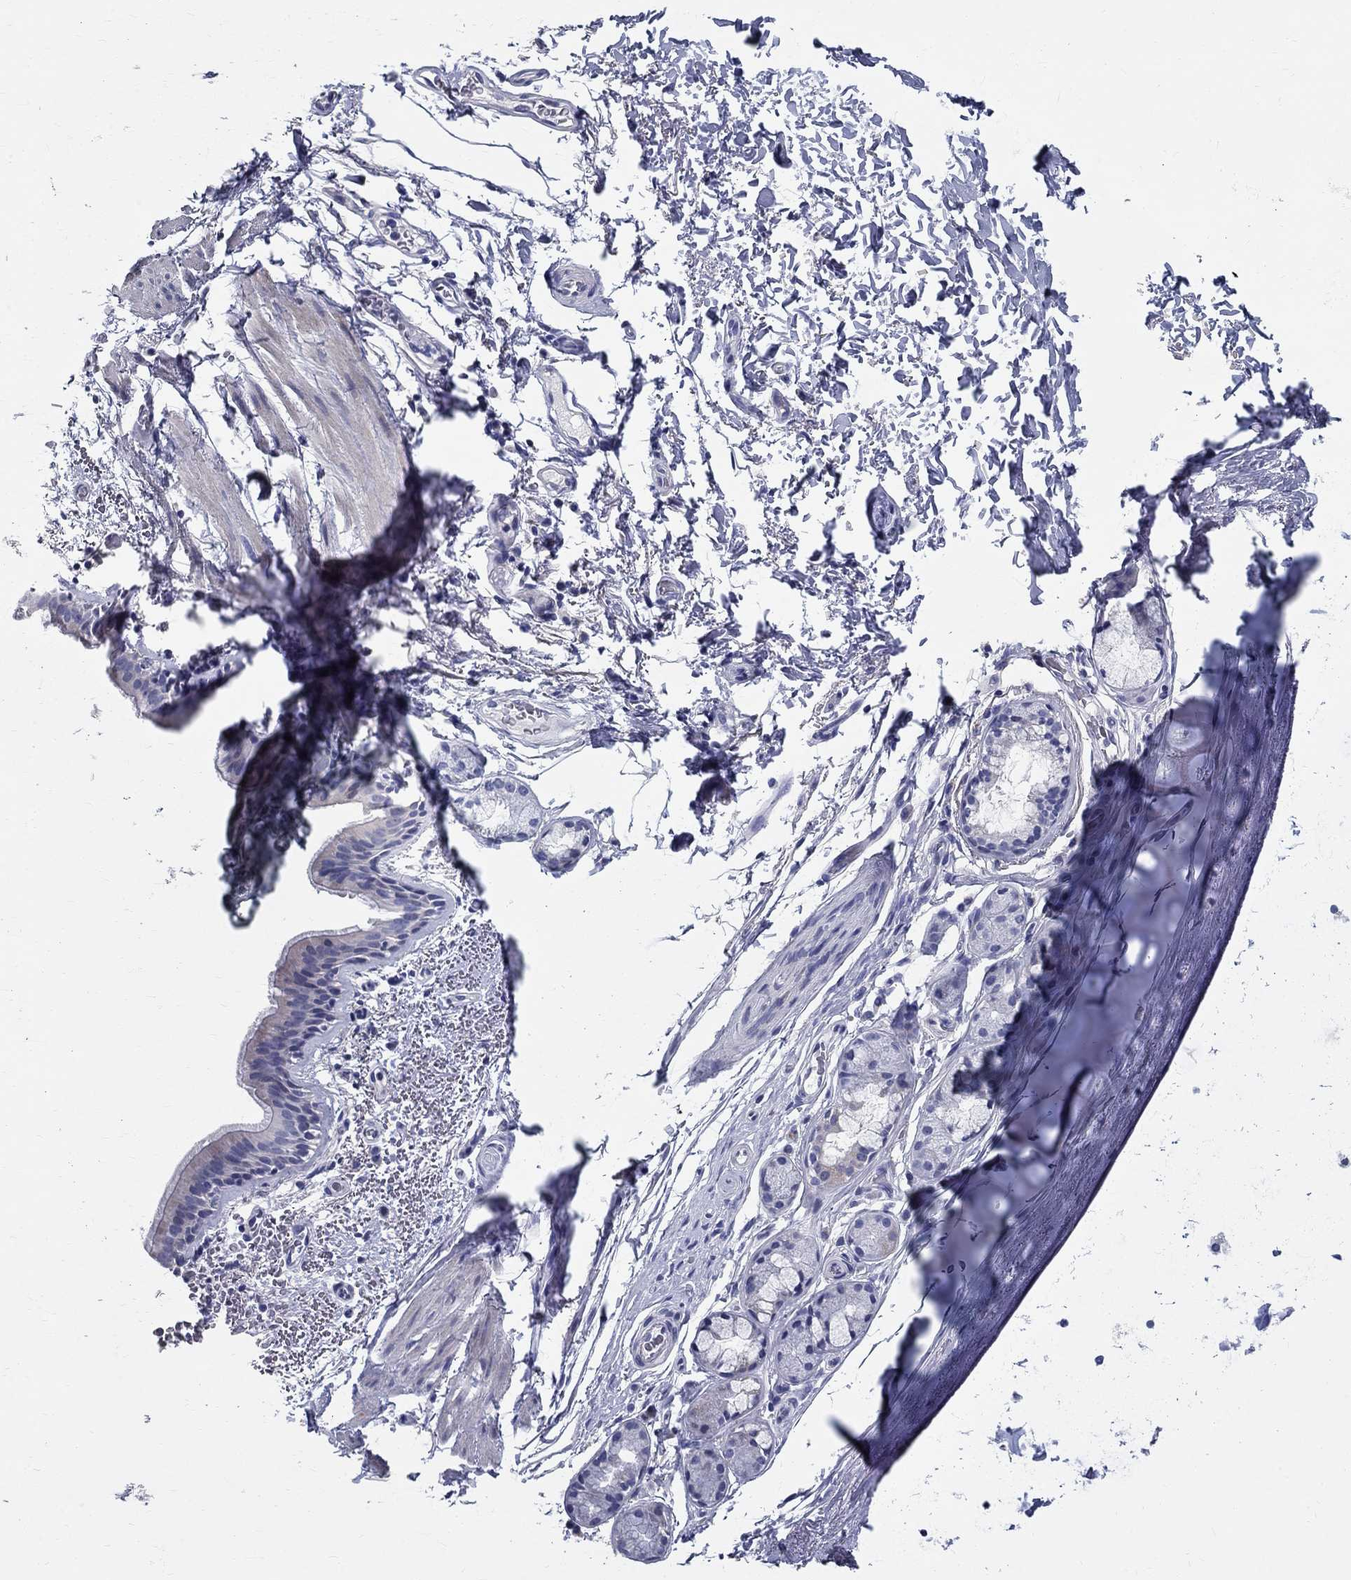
{"staining": {"intensity": "weak", "quantity": "<25%", "location": "cytoplasmic/membranous"}, "tissue": "bronchus", "cell_type": "Respiratory epithelial cells", "image_type": "normal", "snomed": [{"axis": "morphology", "description": "Normal tissue, NOS"}, {"axis": "topography", "description": "Lymph node"}, {"axis": "topography", "description": "Bronchus"}], "caption": "Photomicrograph shows no protein staining in respiratory epithelial cells of benign bronchus.", "gene": "TGM4", "patient": {"sex": "female", "age": 70}}